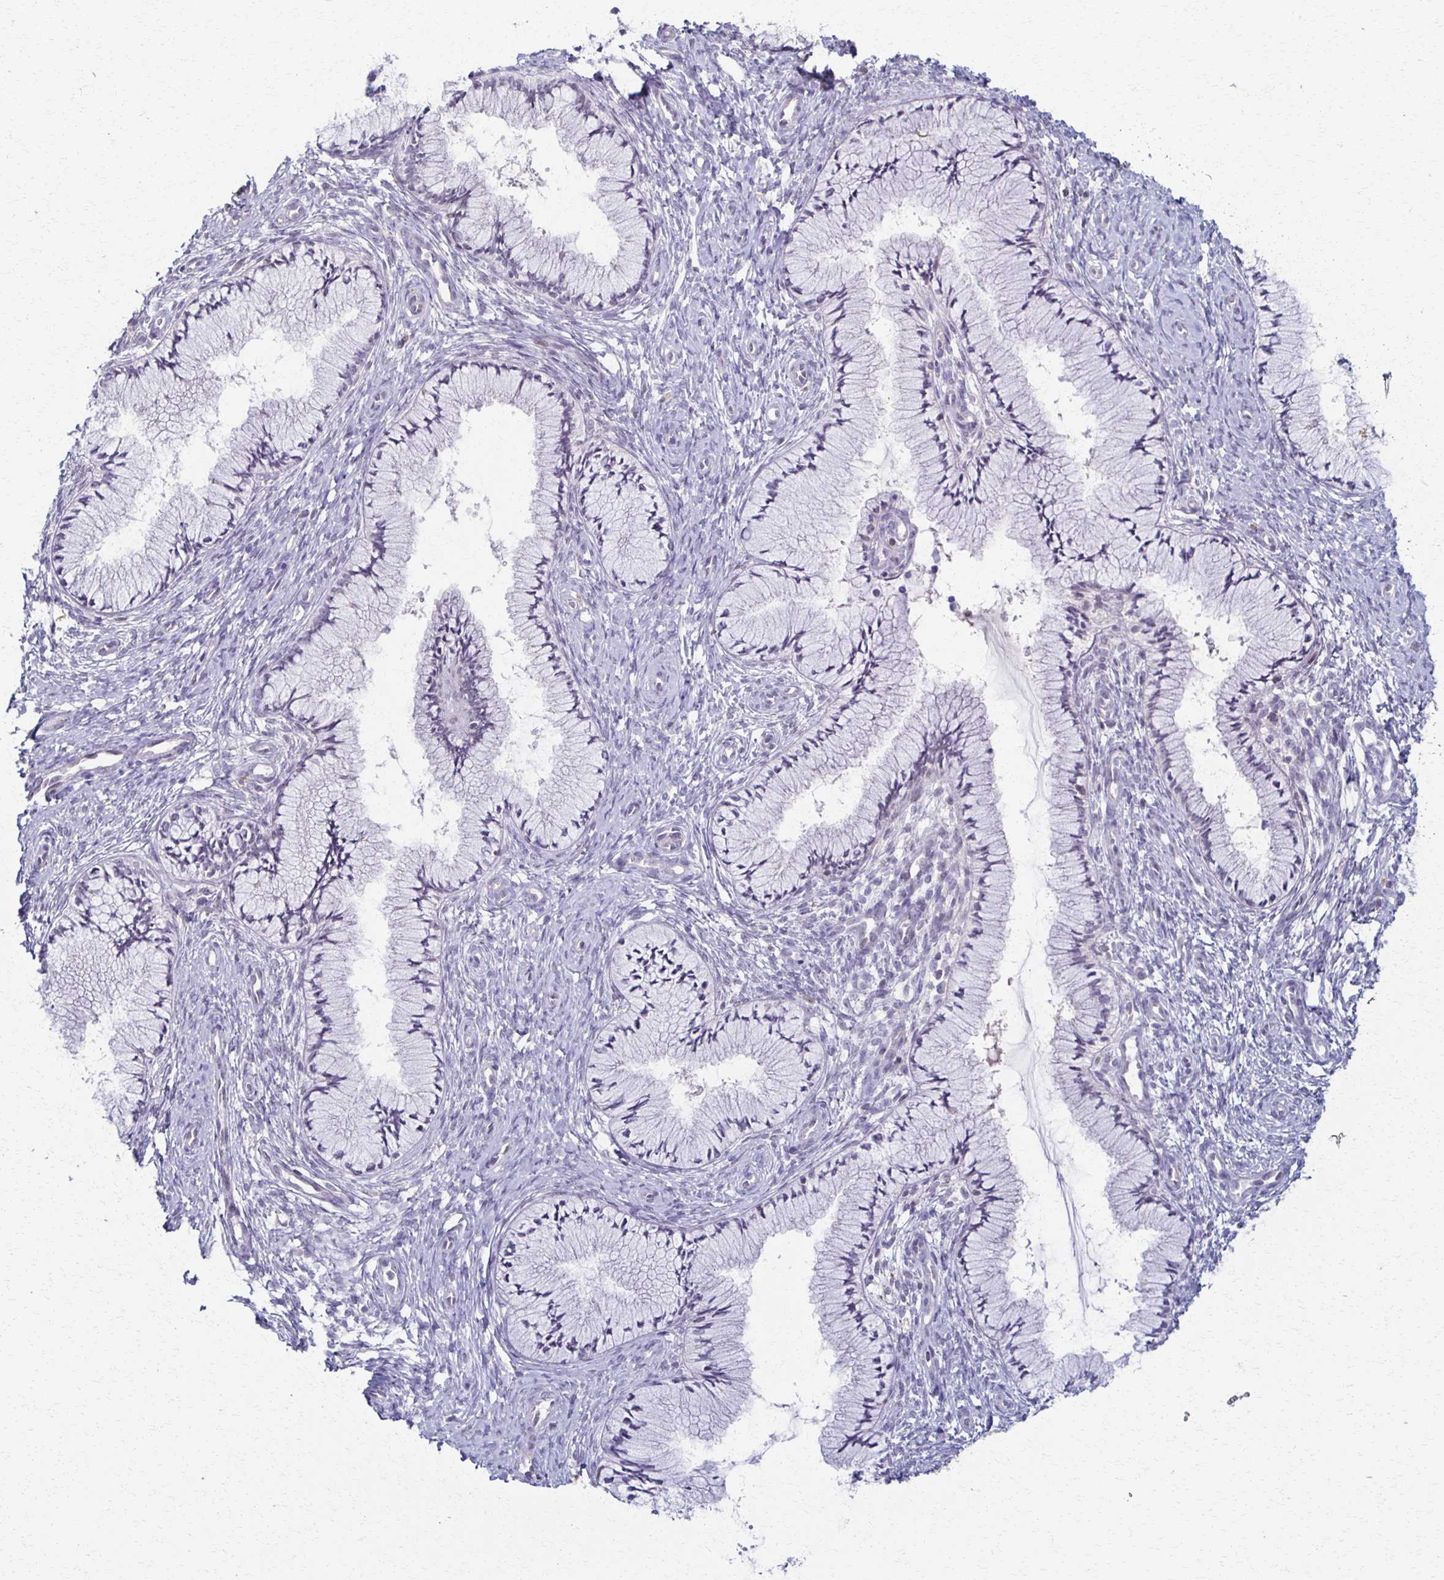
{"staining": {"intensity": "negative", "quantity": "none", "location": "none"}, "tissue": "cervix", "cell_type": "Glandular cells", "image_type": "normal", "snomed": [{"axis": "morphology", "description": "Normal tissue, NOS"}, {"axis": "topography", "description": "Cervix"}], "caption": "Immunohistochemistry image of normal cervix: human cervix stained with DAB (3,3'-diaminobenzidine) exhibits no significant protein expression in glandular cells.", "gene": "FOXO4", "patient": {"sex": "female", "age": 37}}